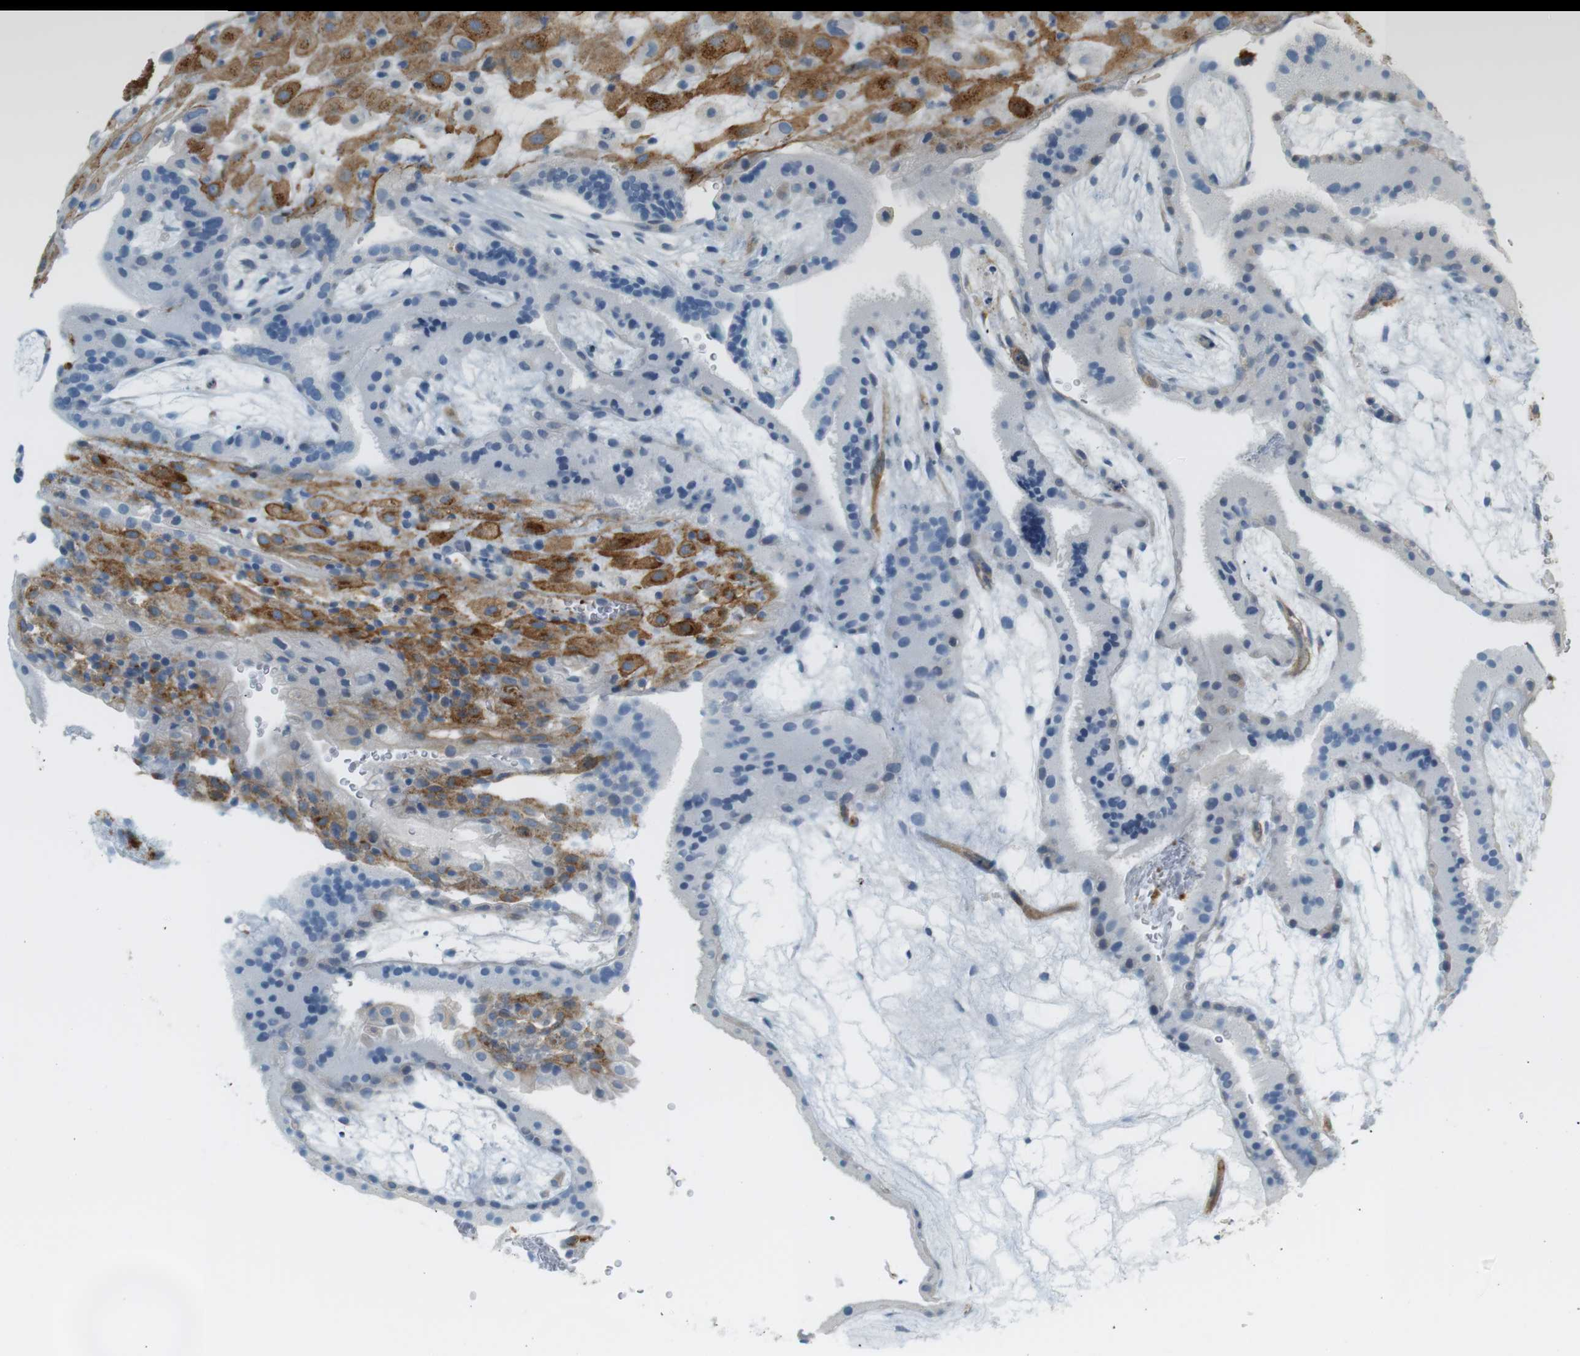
{"staining": {"intensity": "strong", "quantity": ">75%", "location": "cytoplasmic/membranous"}, "tissue": "placenta", "cell_type": "Decidual cells", "image_type": "normal", "snomed": [{"axis": "morphology", "description": "Normal tissue, NOS"}, {"axis": "topography", "description": "Placenta"}], "caption": "Protein positivity by immunohistochemistry (IHC) shows strong cytoplasmic/membranous staining in about >75% of decidual cells in benign placenta. Nuclei are stained in blue.", "gene": "F2R", "patient": {"sex": "female", "age": 19}}